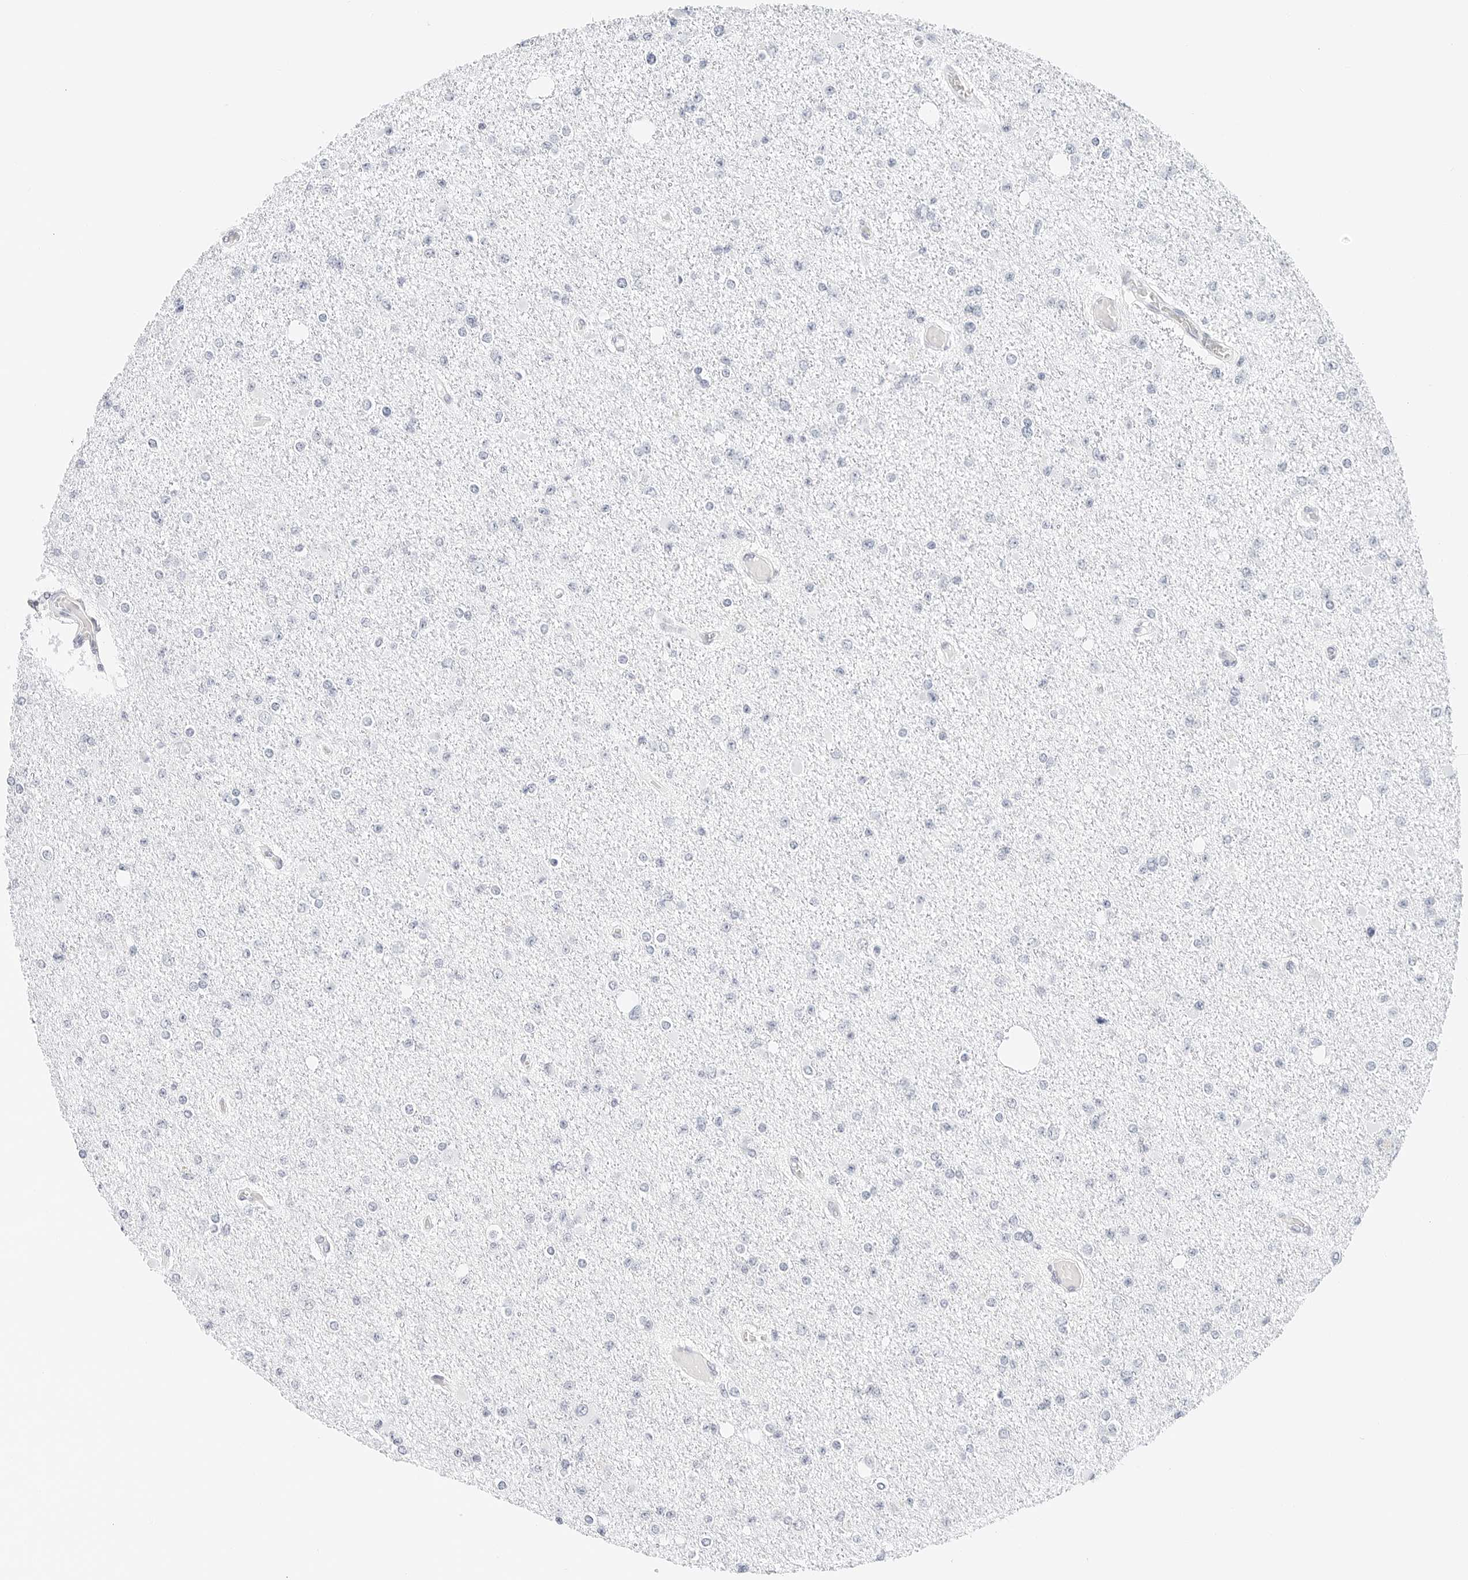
{"staining": {"intensity": "negative", "quantity": "none", "location": "none"}, "tissue": "glioma", "cell_type": "Tumor cells", "image_type": "cancer", "snomed": [{"axis": "morphology", "description": "Glioma, malignant, Low grade"}, {"axis": "topography", "description": "Brain"}], "caption": "The immunohistochemistry image has no significant positivity in tumor cells of malignant glioma (low-grade) tissue. (DAB IHC with hematoxylin counter stain).", "gene": "CD22", "patient": {"sex": "female", "age": 22}}